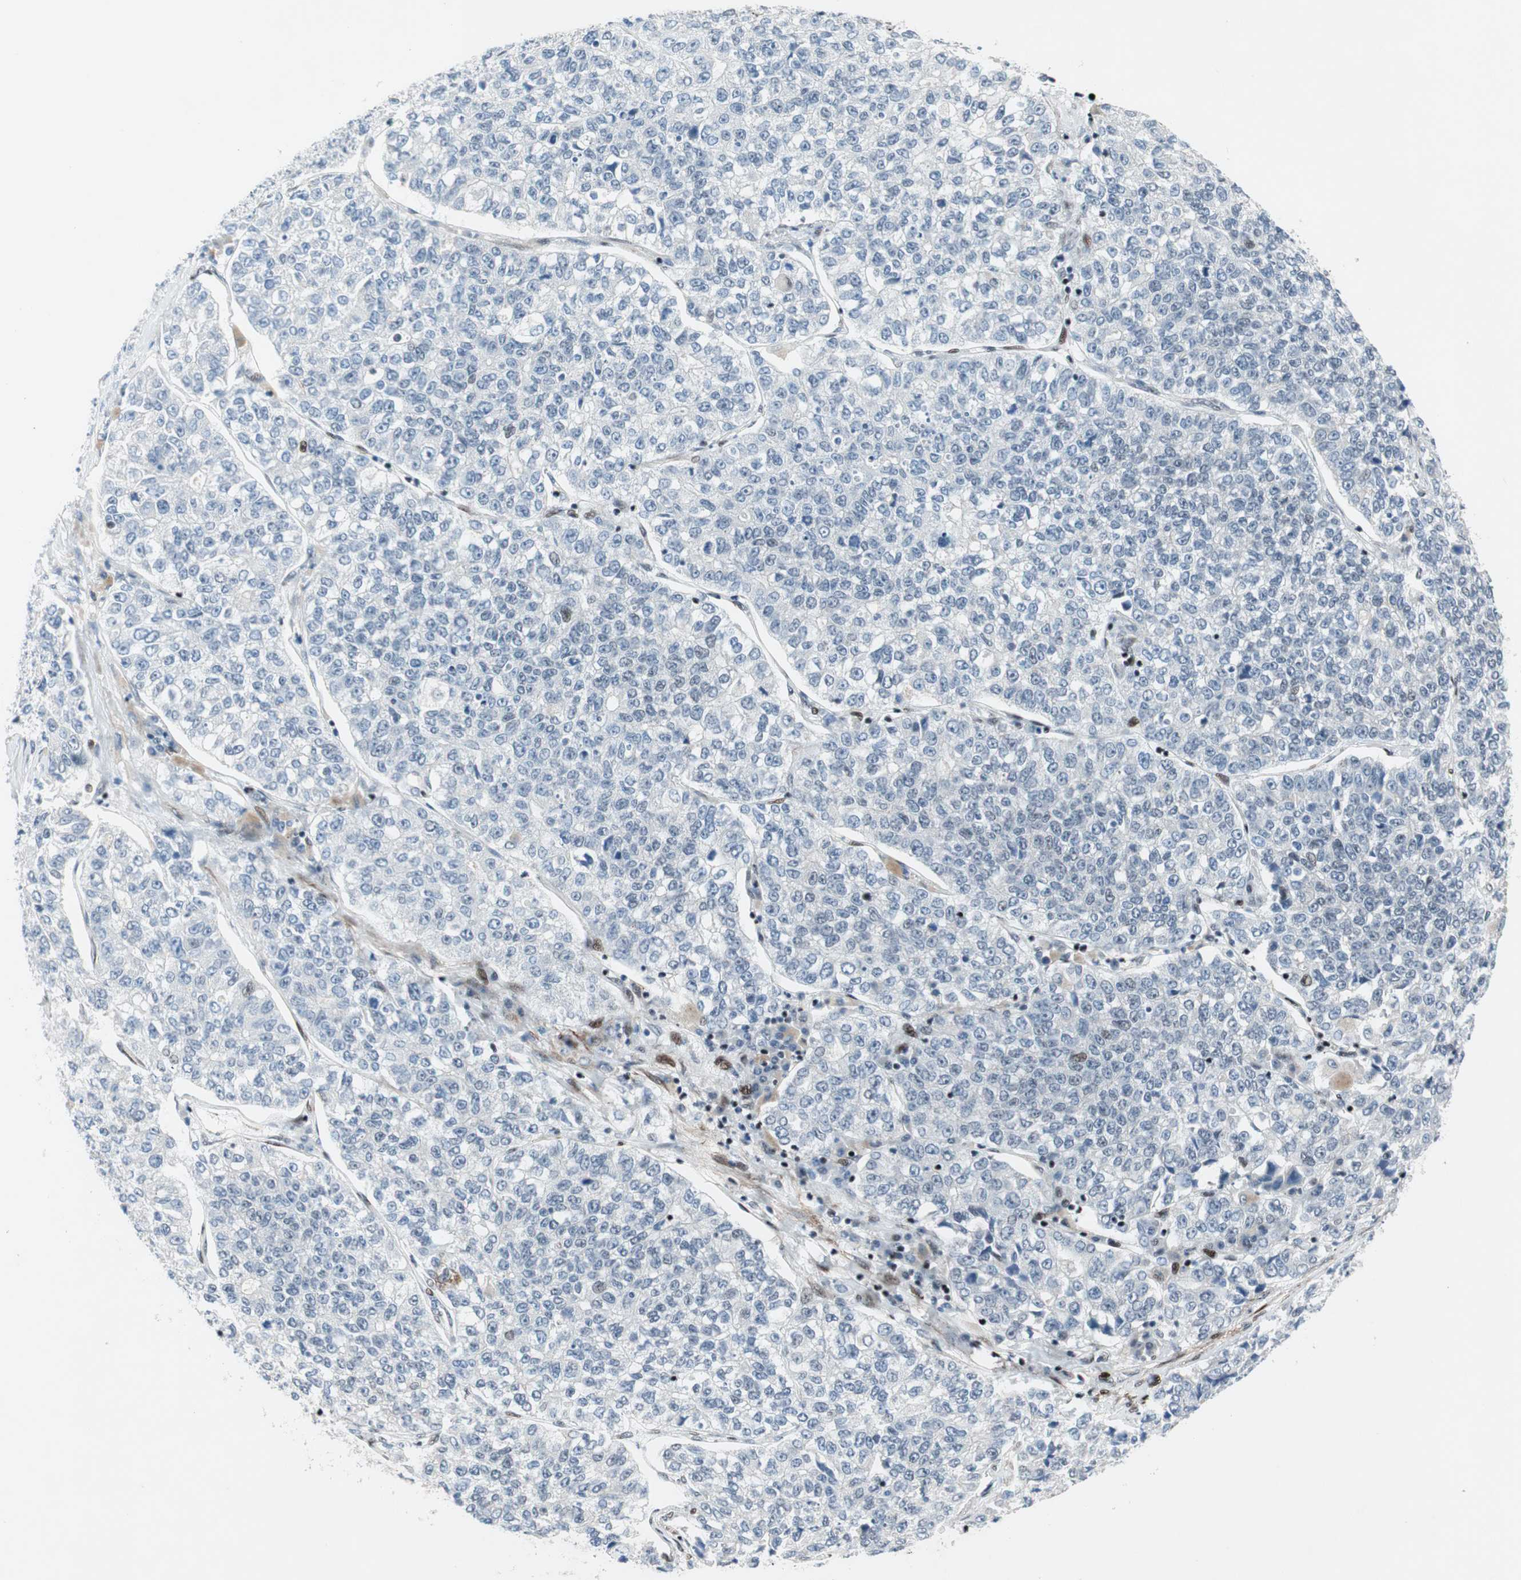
{"staining": {"intensity": "weak", "quantity": "<25%", "location": "nuclear"}, "tissue": "lung cancer", "cell_type": "Tumor cells", "image_type": "cancer", "snomed": [{"axis": "morphology", "description": "Adenocarcinoma, NOS"}, {"axis": "topography", "description": "Lung"}], "caption": "The histopathology image exhibits no significant positivity in tumor cells of lung cancer (adenocarcinoma).", "gene": "FBXO44", "patient": {"sex": "male", "age": 49}}